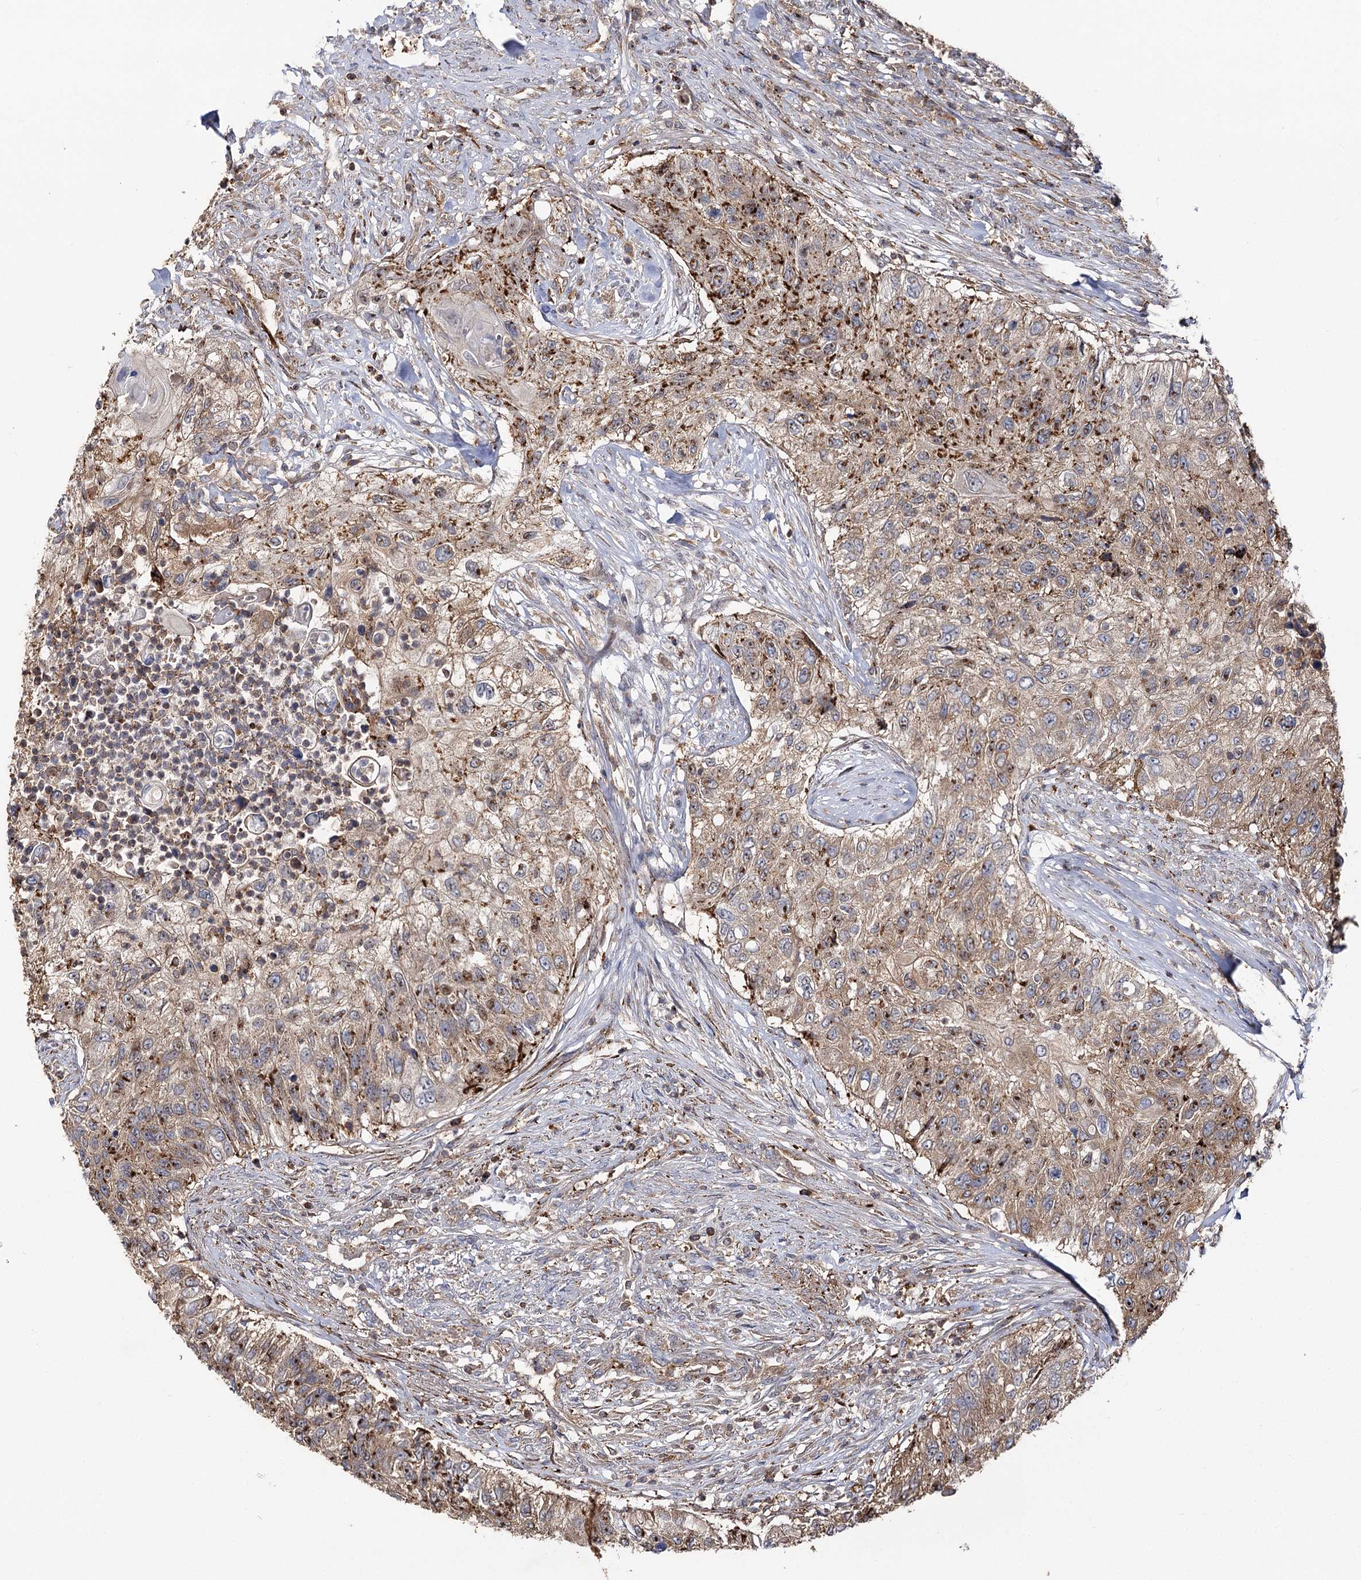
{"staining": {"intensity": "moderate", "quantity": "25%-75%", "location": "cytoplasmic/membranous"}, "tissue": "urothelial cancer", "cell_type": "Tumor cells", "image_type": "cancer", "snomed": [{"axis": "morphology", "description": "Urothelial carcinoma, High grade"}, {"axis": "topography", "description": "Urinary bladder"}], "caption": "The micrograph reveals immunohistochemical staining of urothelial cancer. There is moderate cytoplasmic/membranous positivity is identified in about 25%-75% of tumor cells. Using DAB (3,3'-diaminobenzidine) (brown) and hematoxylin (blue) stains, captured at high magnification using brightfield microscopy.", "gene": "SEC24B", "patient": {"sex": "female", "age": 60}}